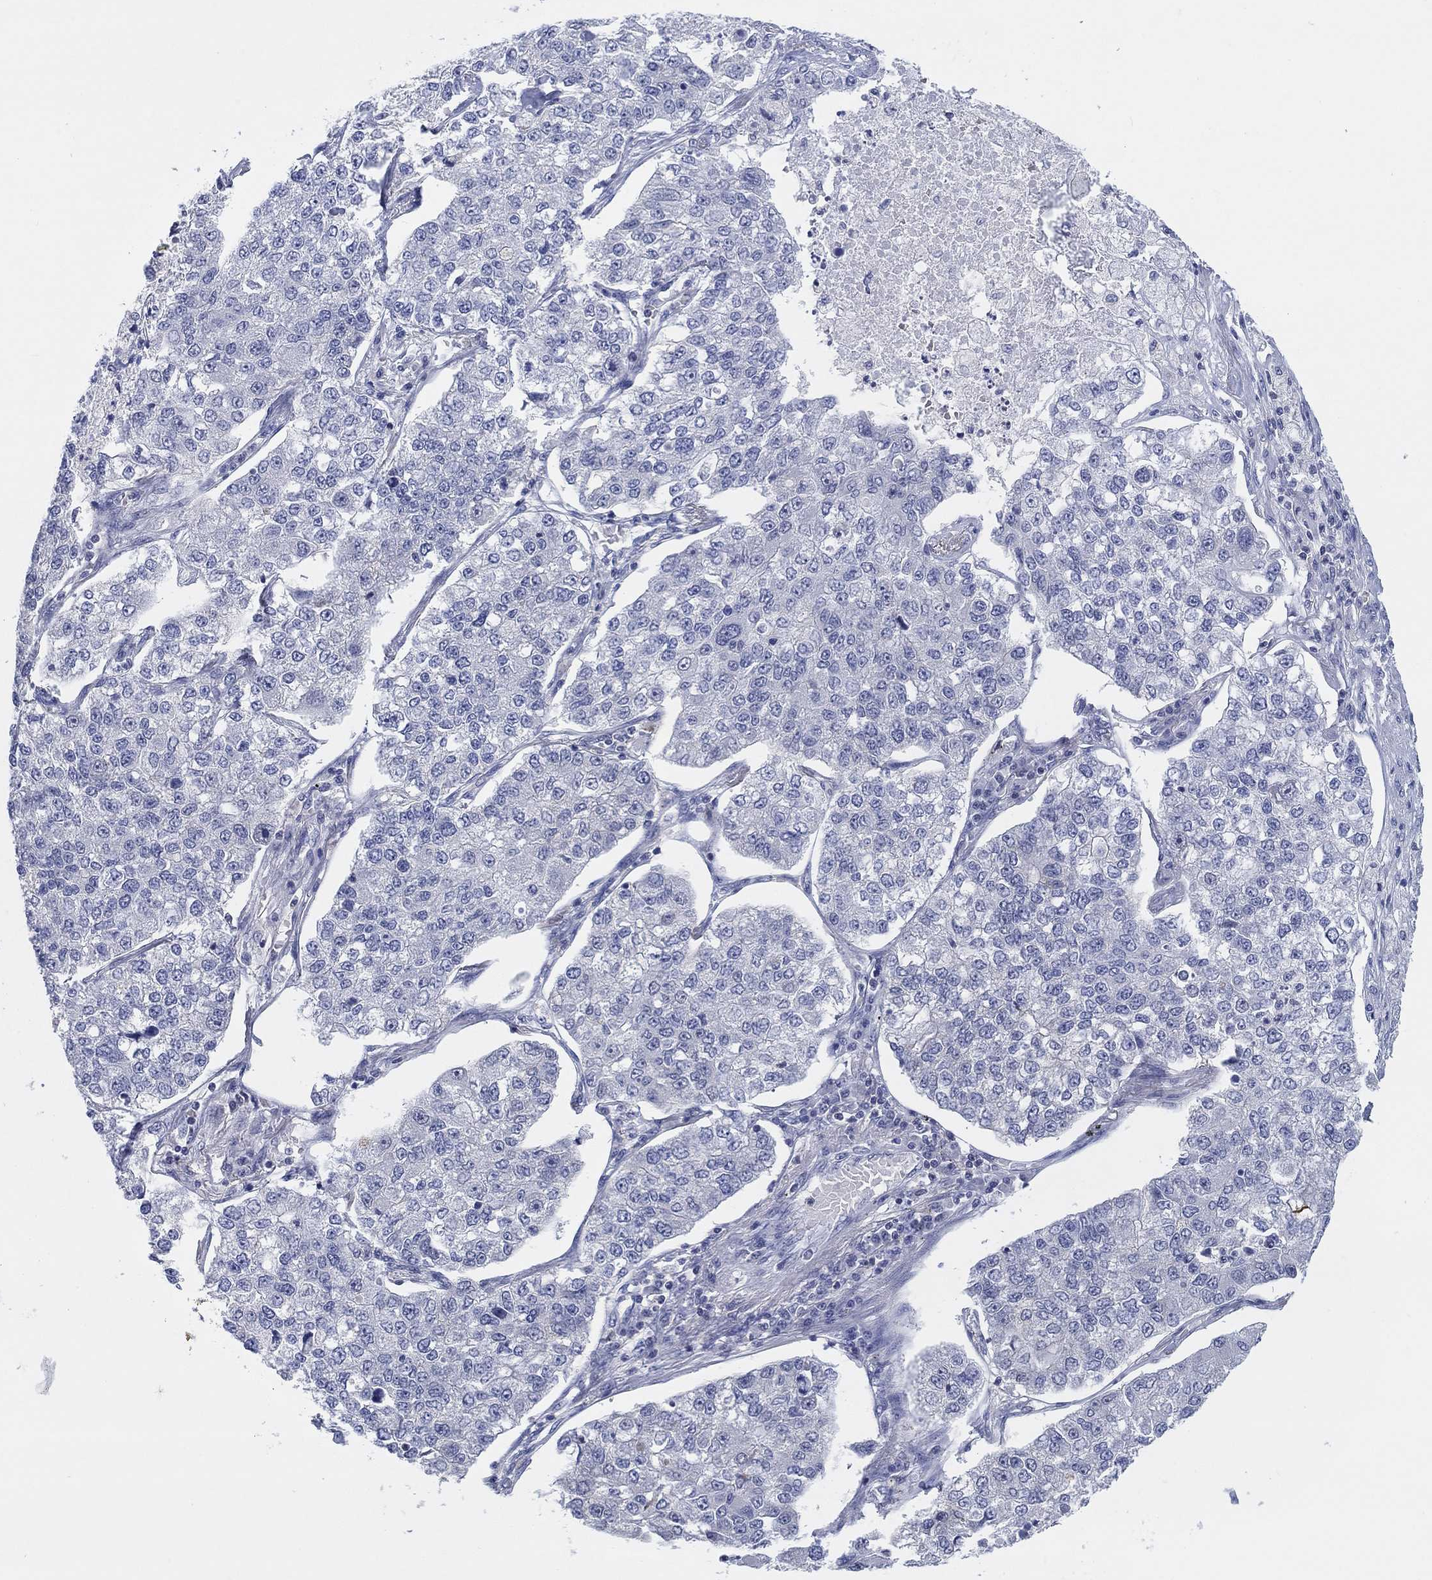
{"staining": {"intensity": "negative", "quantity": "none", "location": "none"}, "tissue": "lung cancer", "cell_type": "Tumor cells", "image_type": "cancer", "snomed": [{"axis": "morphology", "description": "Adenocarcinoma, NOS"}, {"axis": "topography", "description": "Lung"}], "caption": "An IHC histopathology image of lung adenocarcinoma is shown. There is no staining in tumor cells of lung adenocarcinoma.", "gene": "FER1L6", "patient": {"sex": "male", "age": 49}}